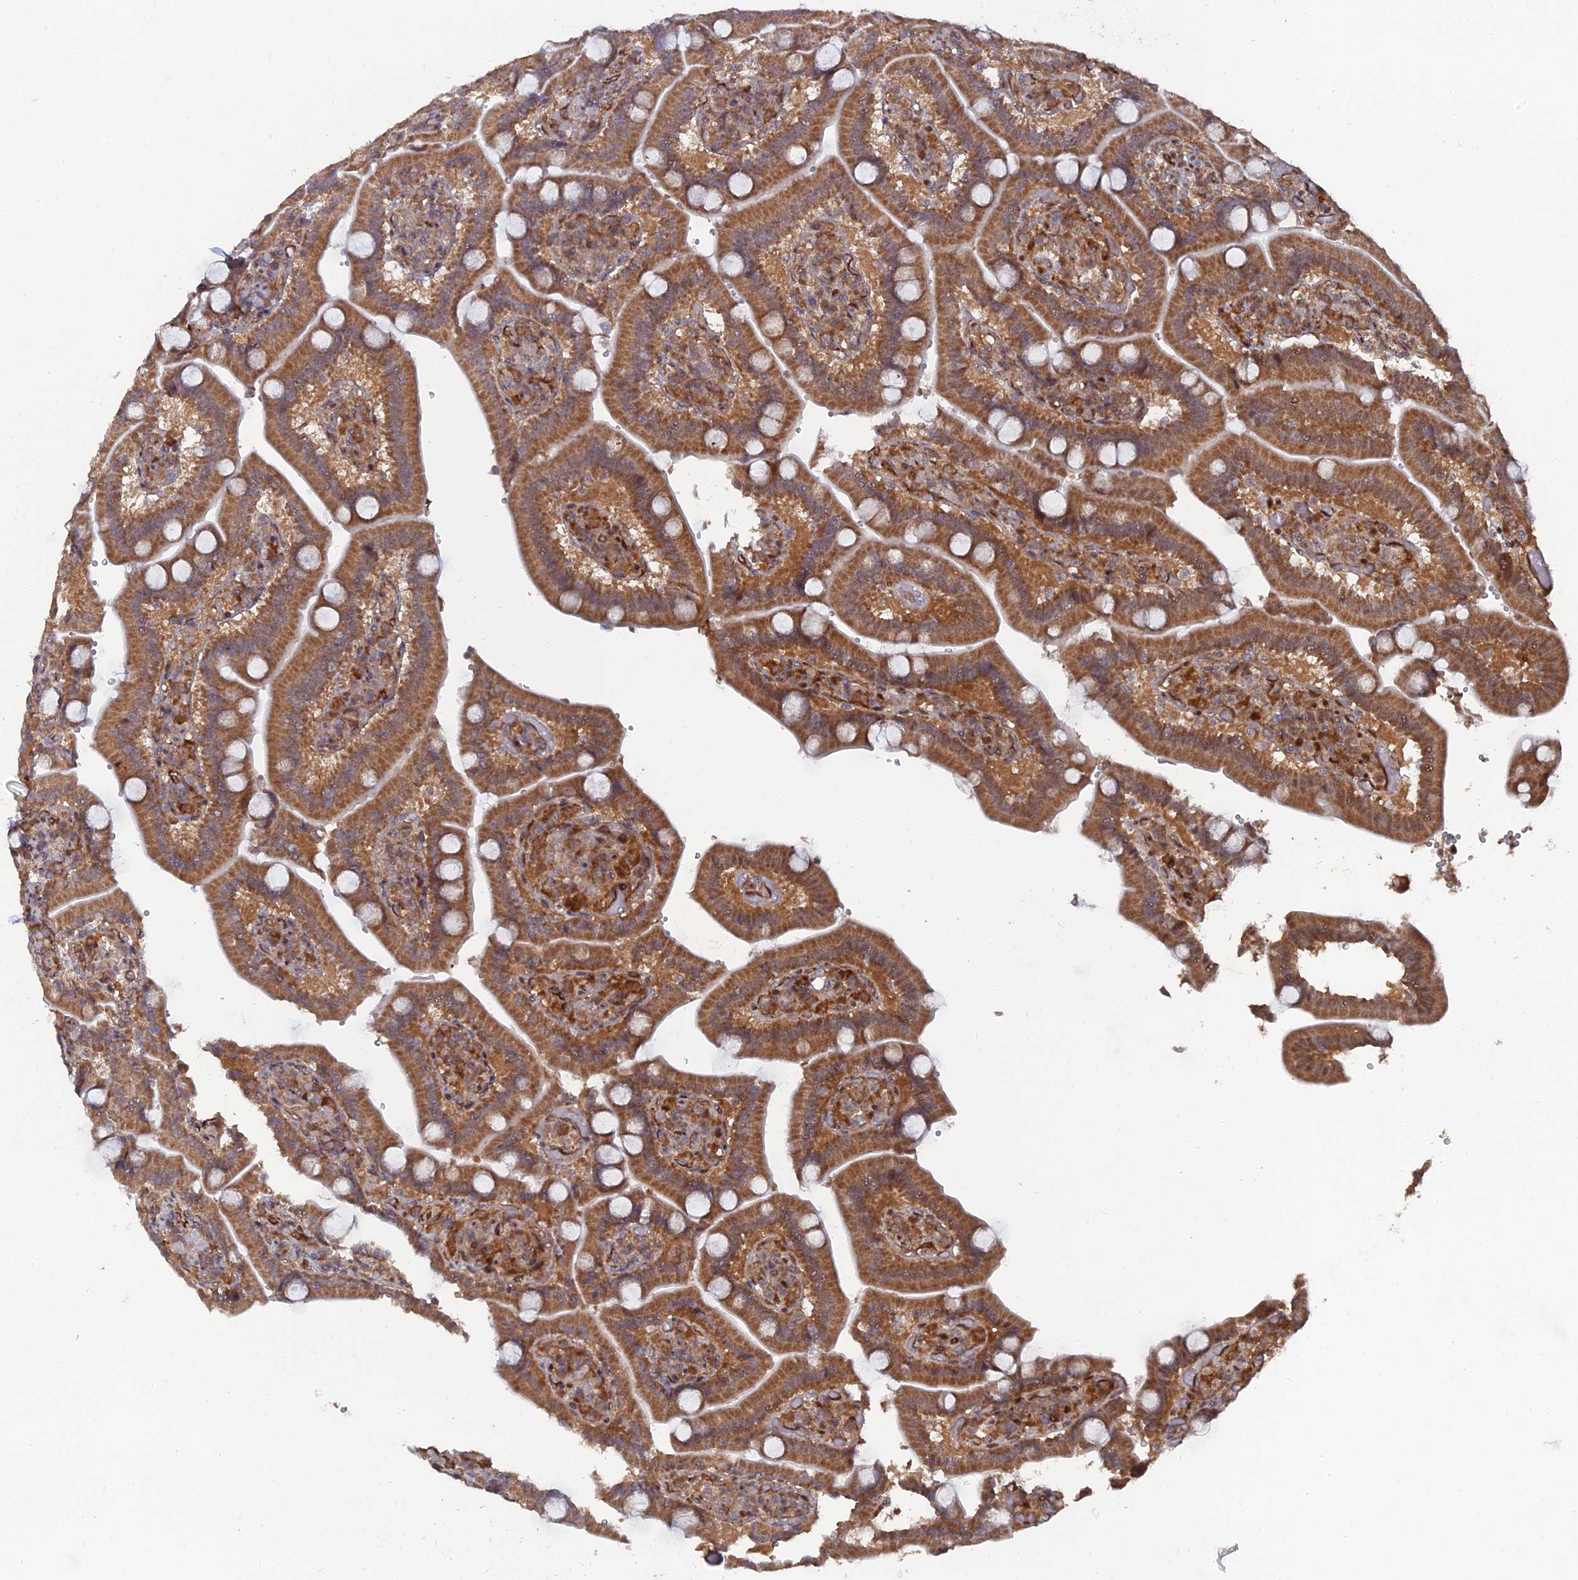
{"staining": {"intensity": "strong", "quantity": ">75%", "location": "cytoplasmic/membranous"}, "tissue": "duodenum", "cell_type": "Glandular cells", "image_type": "normal", "snomed": [{"axis": "morphology", "description": "Normal tissue, NOS"}, {"axis": "topography", "description": "Duodenum"}], "caption": "DAB (3,3'-diaminobenzidine) immunohistochemical staining of normal human duodenum demonstrates strong cytoplasmic/membranous protein expression in approximately >75% of glandular cells.", "gene": "UNC5D", "patient": {"sex": "female", "age": 62}}